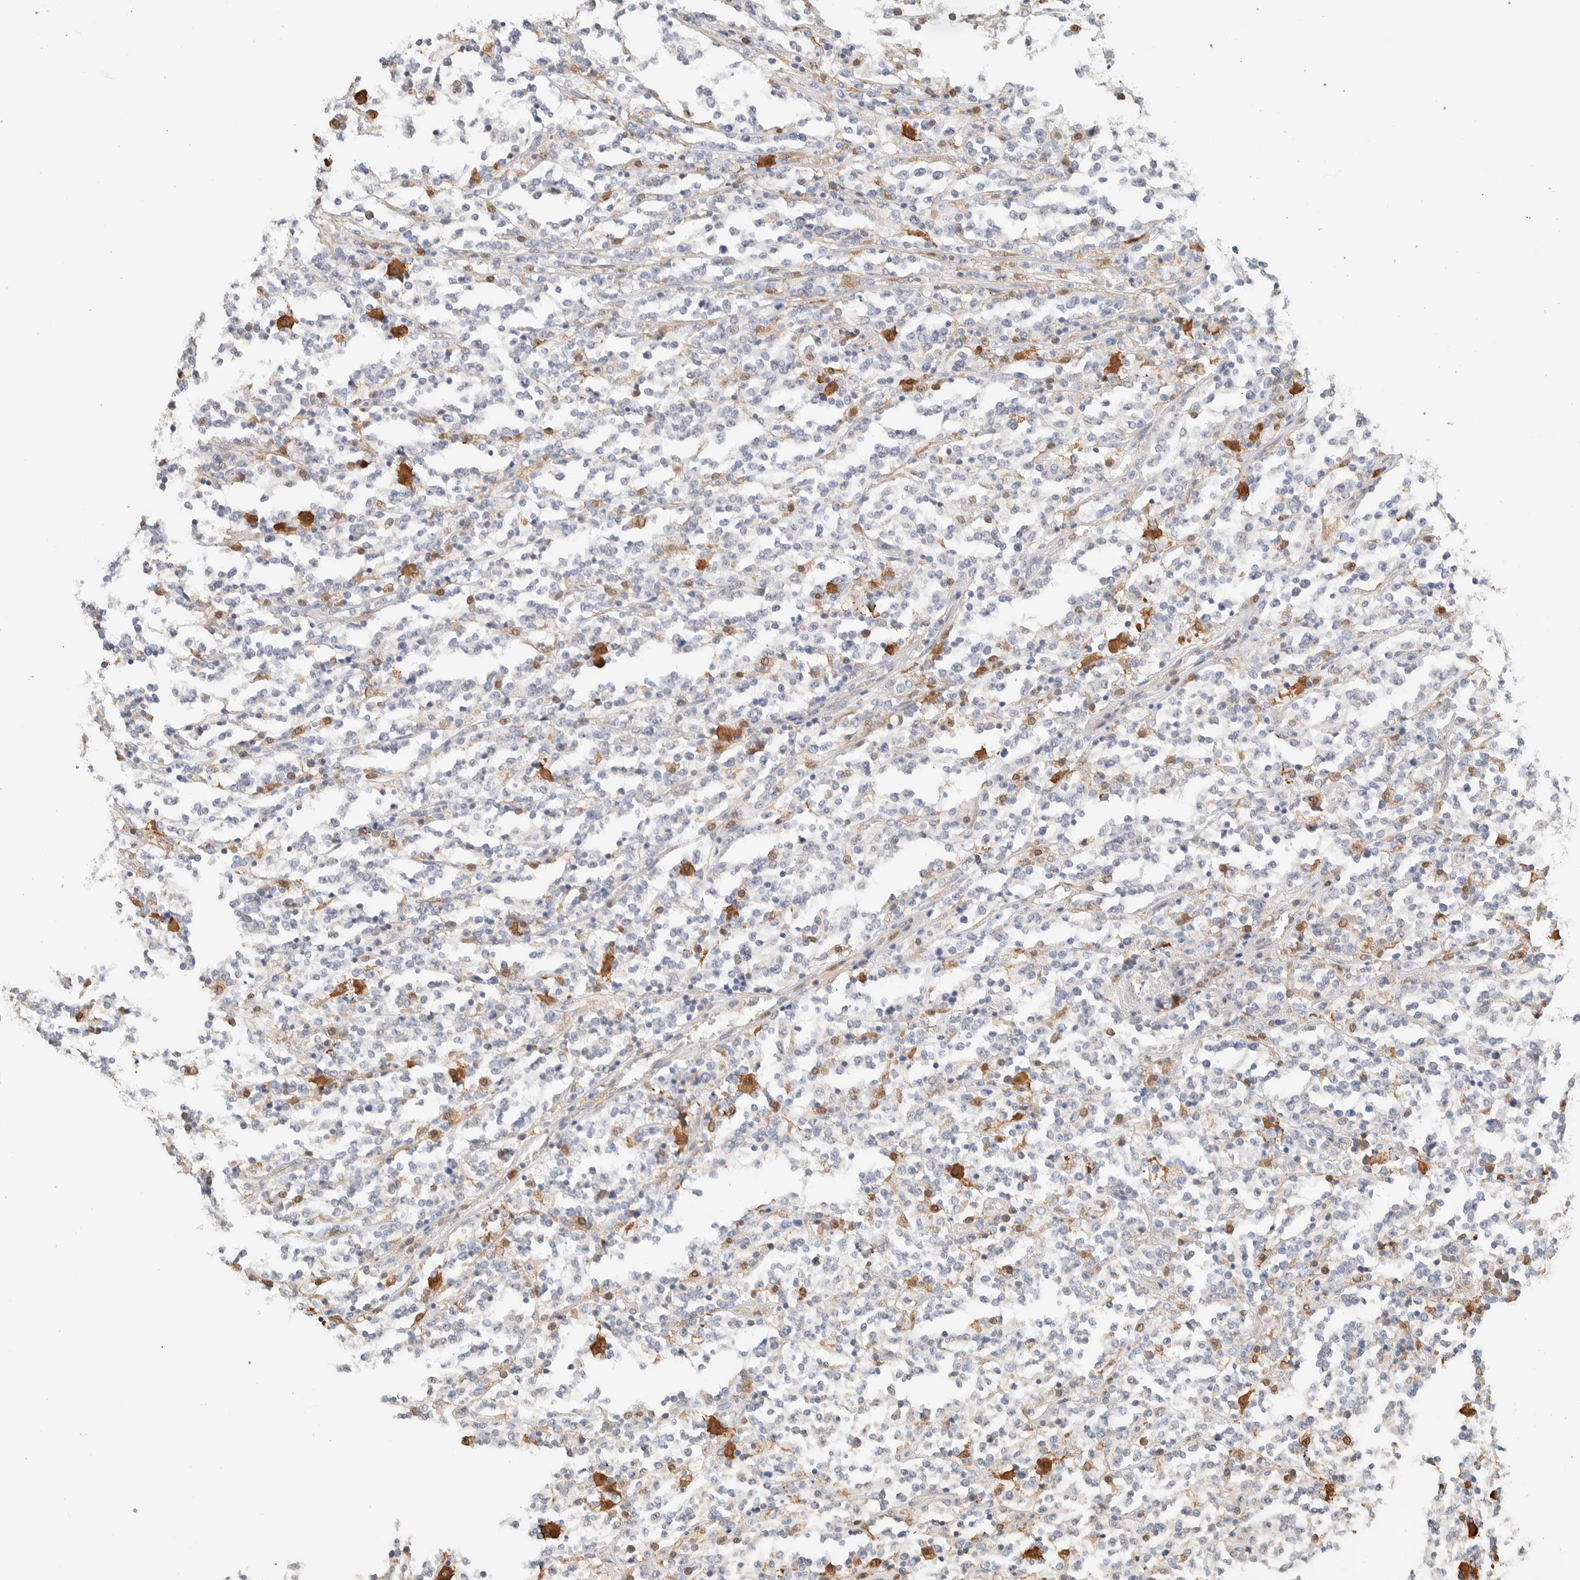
{"staining": {"intensity": "negative", "quantity": "none", "location": "none"}, "tissue": "lymphoma", "cell_type": "Tumor cells", "image_type": "cancer", "snomed": [{"axis": "morphology", "description": "Malignant lymphoma, non-Hodgkin's type, High grade"}, {"axis": "topography", "description": "Soft tissue"}], "caption": "Immunohistochemical staining of malignant lymphoma, non-Hodgkin's type (high-grade) displays no significant staining in tumor cells.", "gene": "SETD4", "patient": {"sex": "male", "age": 18}}